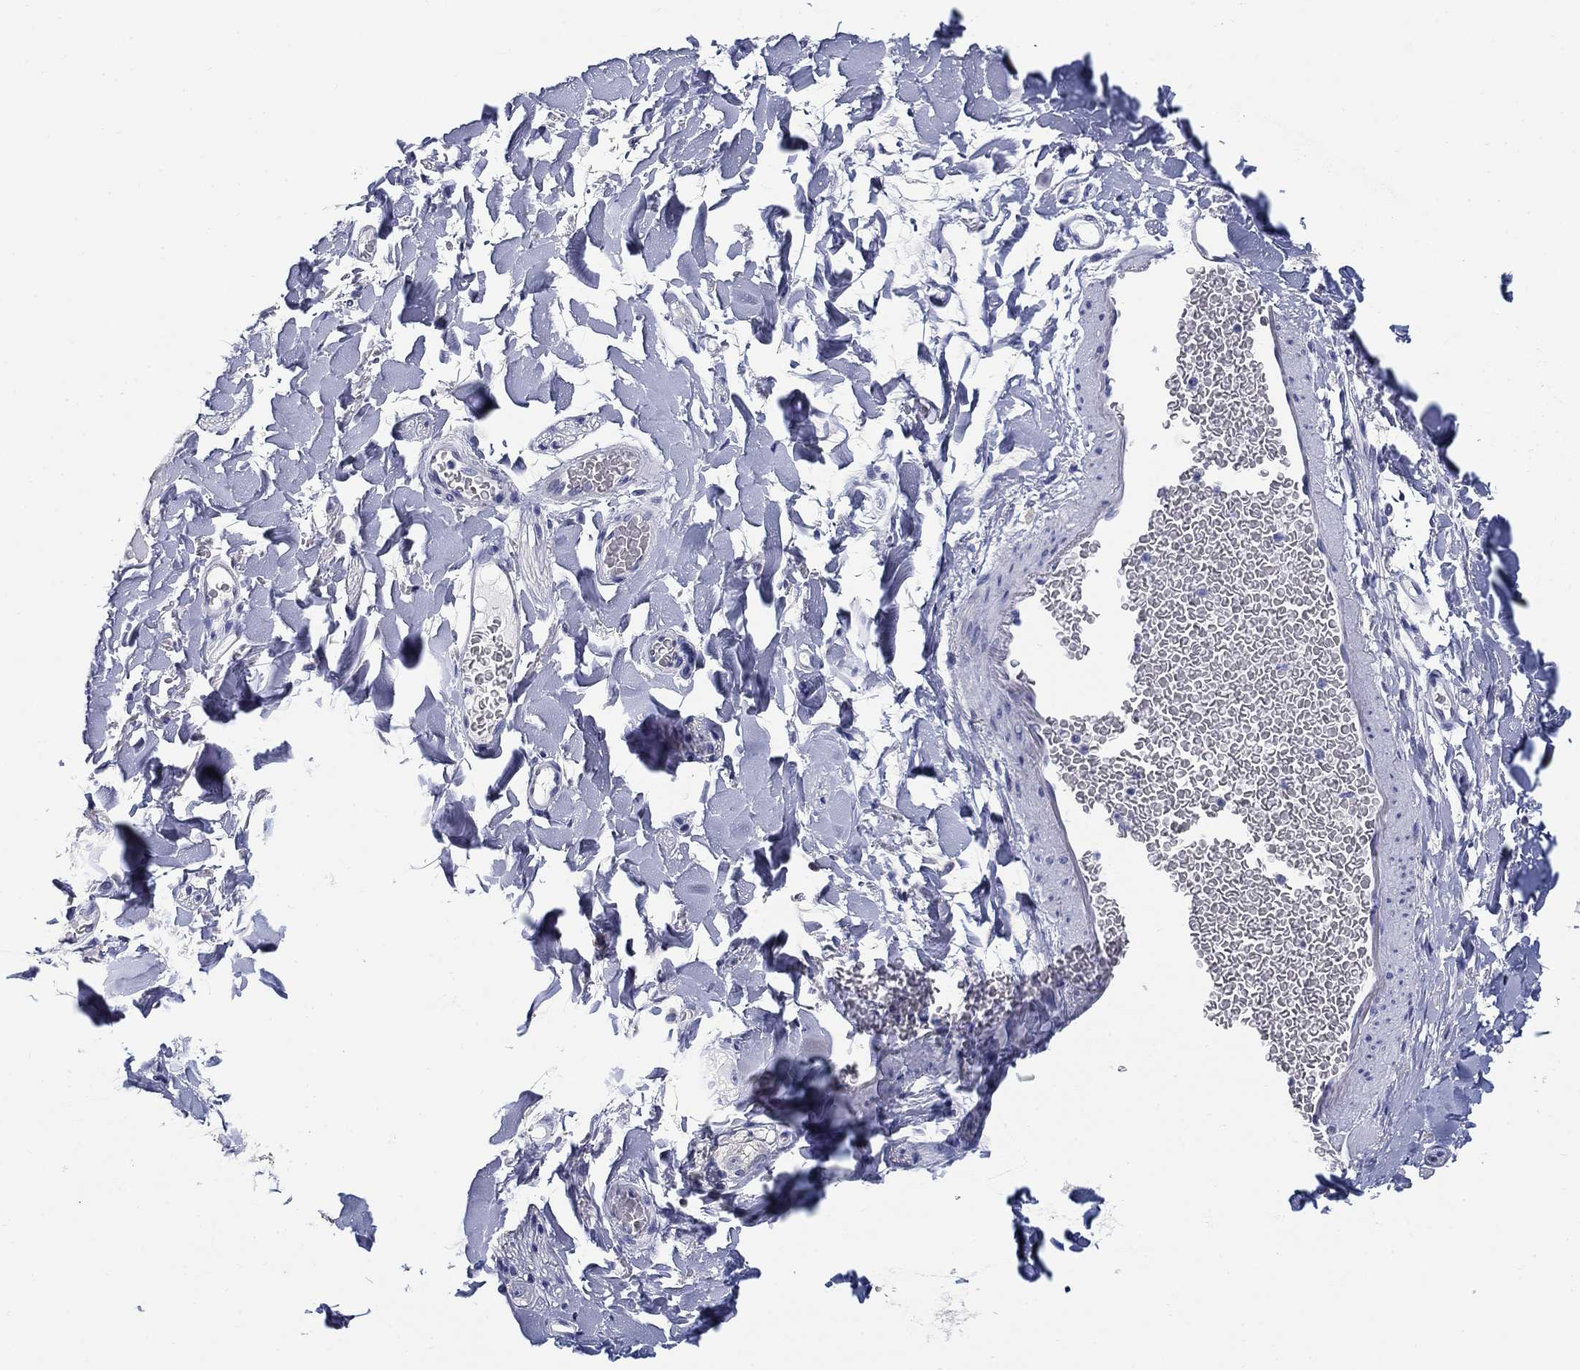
{"staining": {"intensity": "negative", "quantity": "none", "location": "none"}, "tissue": "adipose tissue", "cell_type": "Adipocytes", "image_type": "normal", "snomed": [{"axis": "morphology", "description": "Normal tissue, NOS"}, {"axis": "topography", "description": "Smooth muscle"}, {"axis": "topography", "description": "Duodenum"}, {"axis": "topography", "description": "Peripheral nerve tissue"}], "caption": "Immunohistochemical staining of benign human adipose tissue displays no significant expression in adipocytes. (DAB (3,3'-diaminobenzidine) immunohistochemistry (IHC), high magnification).", "gene": "CLUL1", "patient": {"sex": "female", "age": 61}}